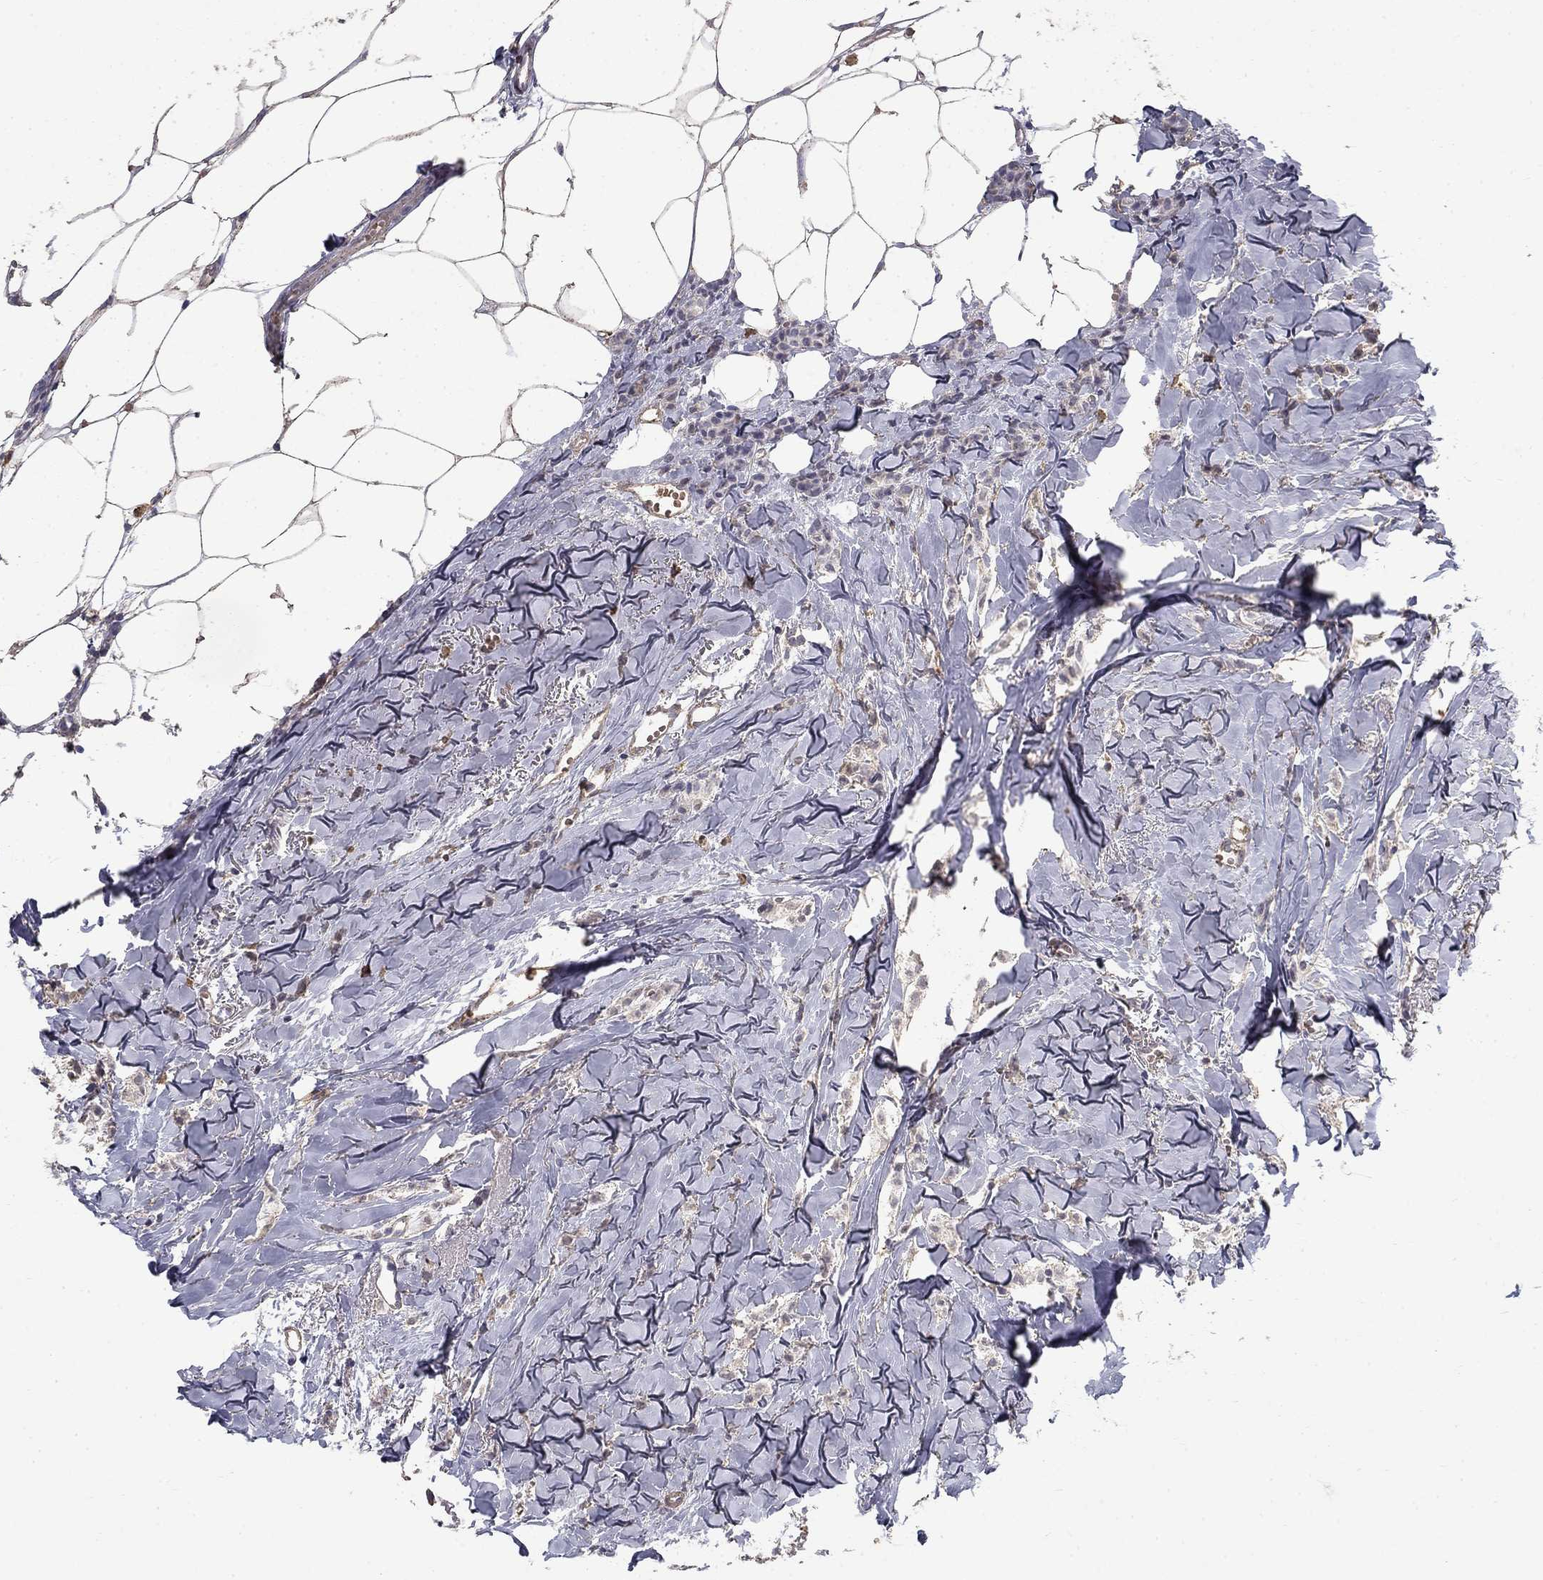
{"staining": {"intensity": "negative", "quantity": "none", "location": "none"}, "tissue": "breast cancer", "cell_type": "Tumor cells", "image_type": "cancer", "snomed": [{"axis": "morphology", "description": "Duct carcinoma"}, {"axis": "topography", "description": "Breast"}], "caption": "This is an immunohistochemistry image of breast invasive ductal carcinoma. There is no staining in tumor cells.", "gene": "MPP2", "patient": {"sex": "female", "age": 85}}